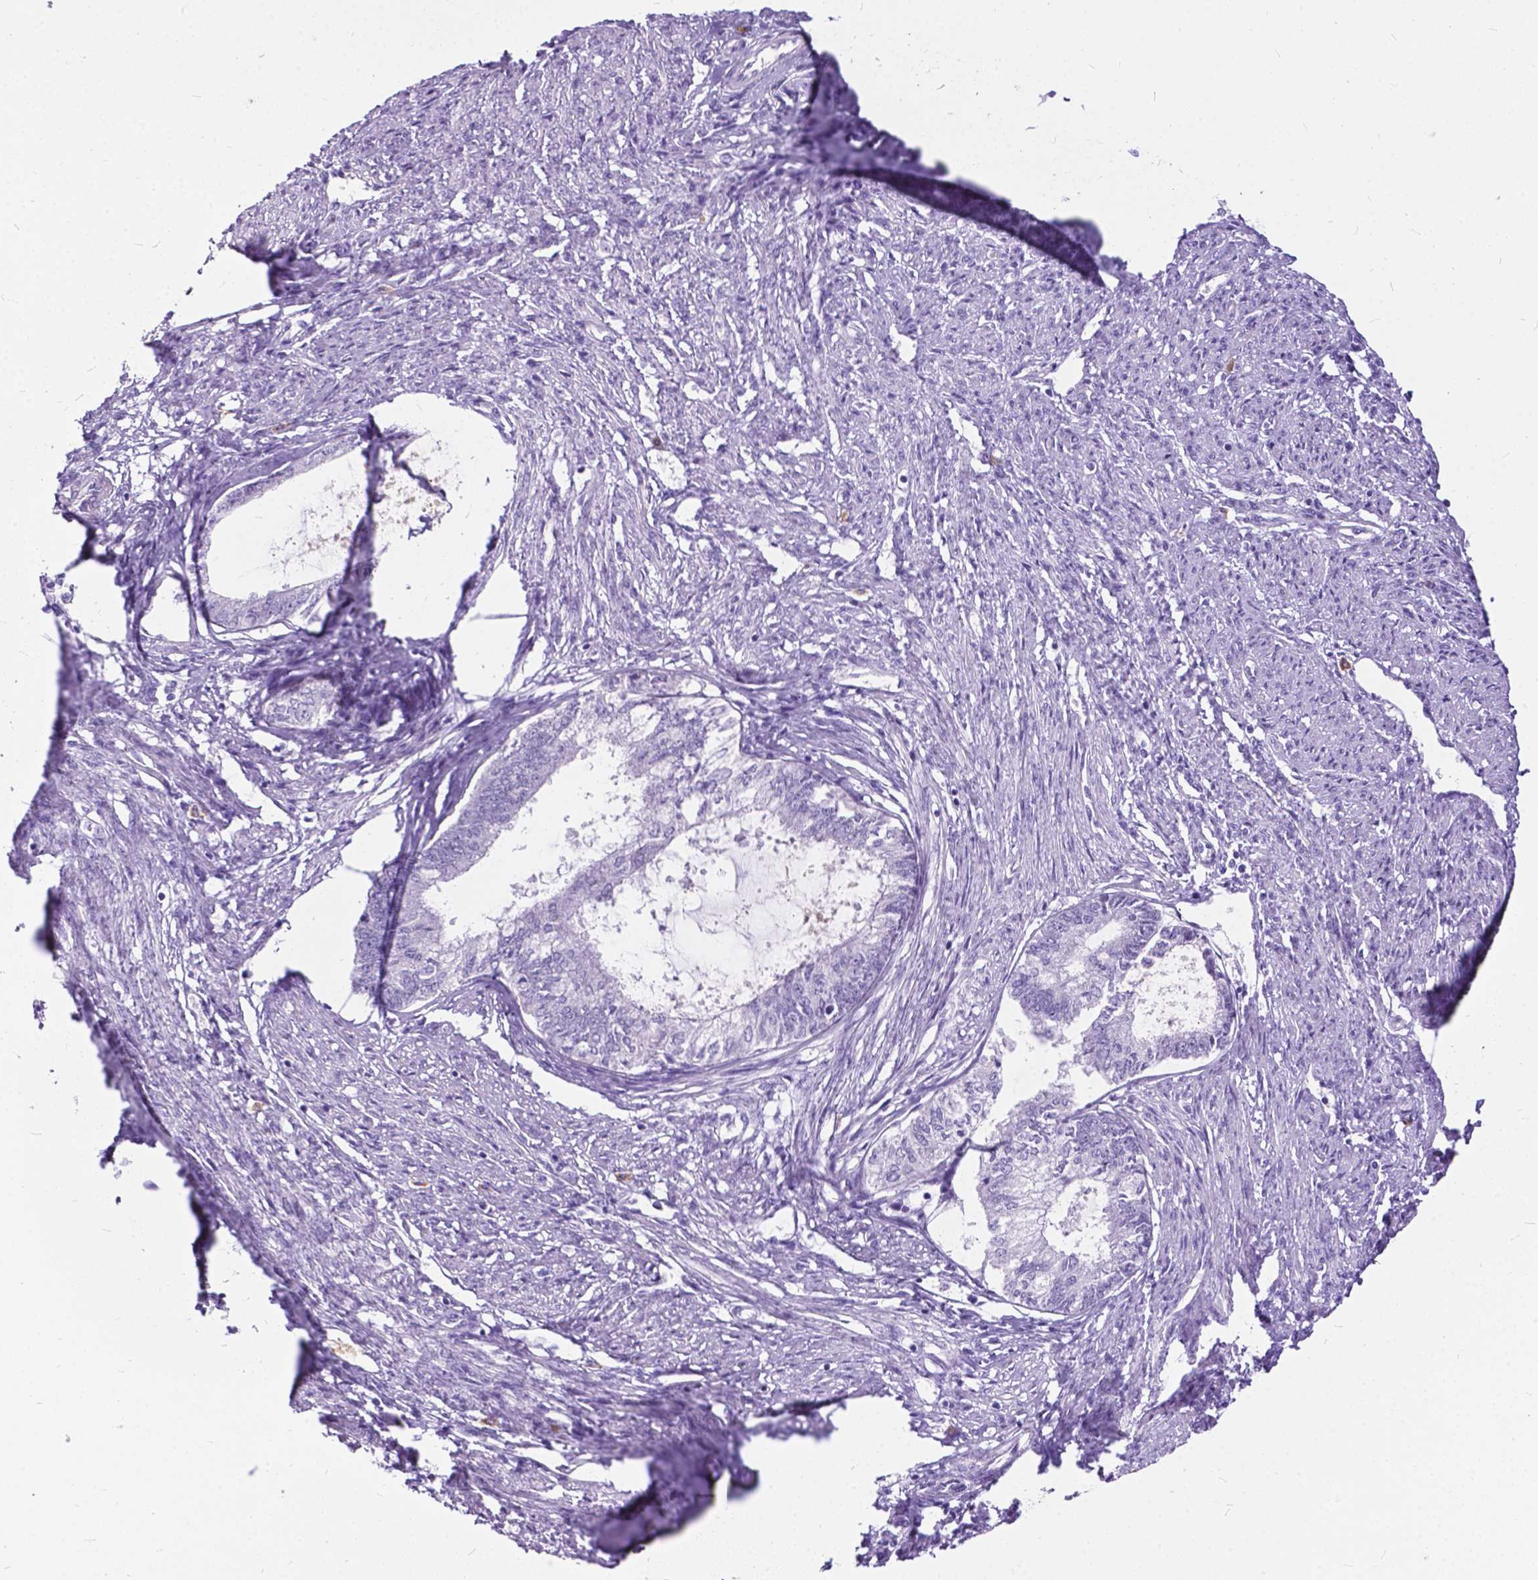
{"staining": {"intensity": "negative", "quantity": "none", "location": "none"}, "tissue": "endometrial cancer", "cell_type": "Tumor cells", "image_type": "cancer", "snomed": [{"axis": "morphology", "description": "Adenocarcinoma, NOS"}, {"axis": "topography", "description": "Endometrium"}], "caption": "Tumor cells show no significant protein expression in endometrial cancer.", "gene": "BSND", "patient": {"sex": "female", "age": 86}}